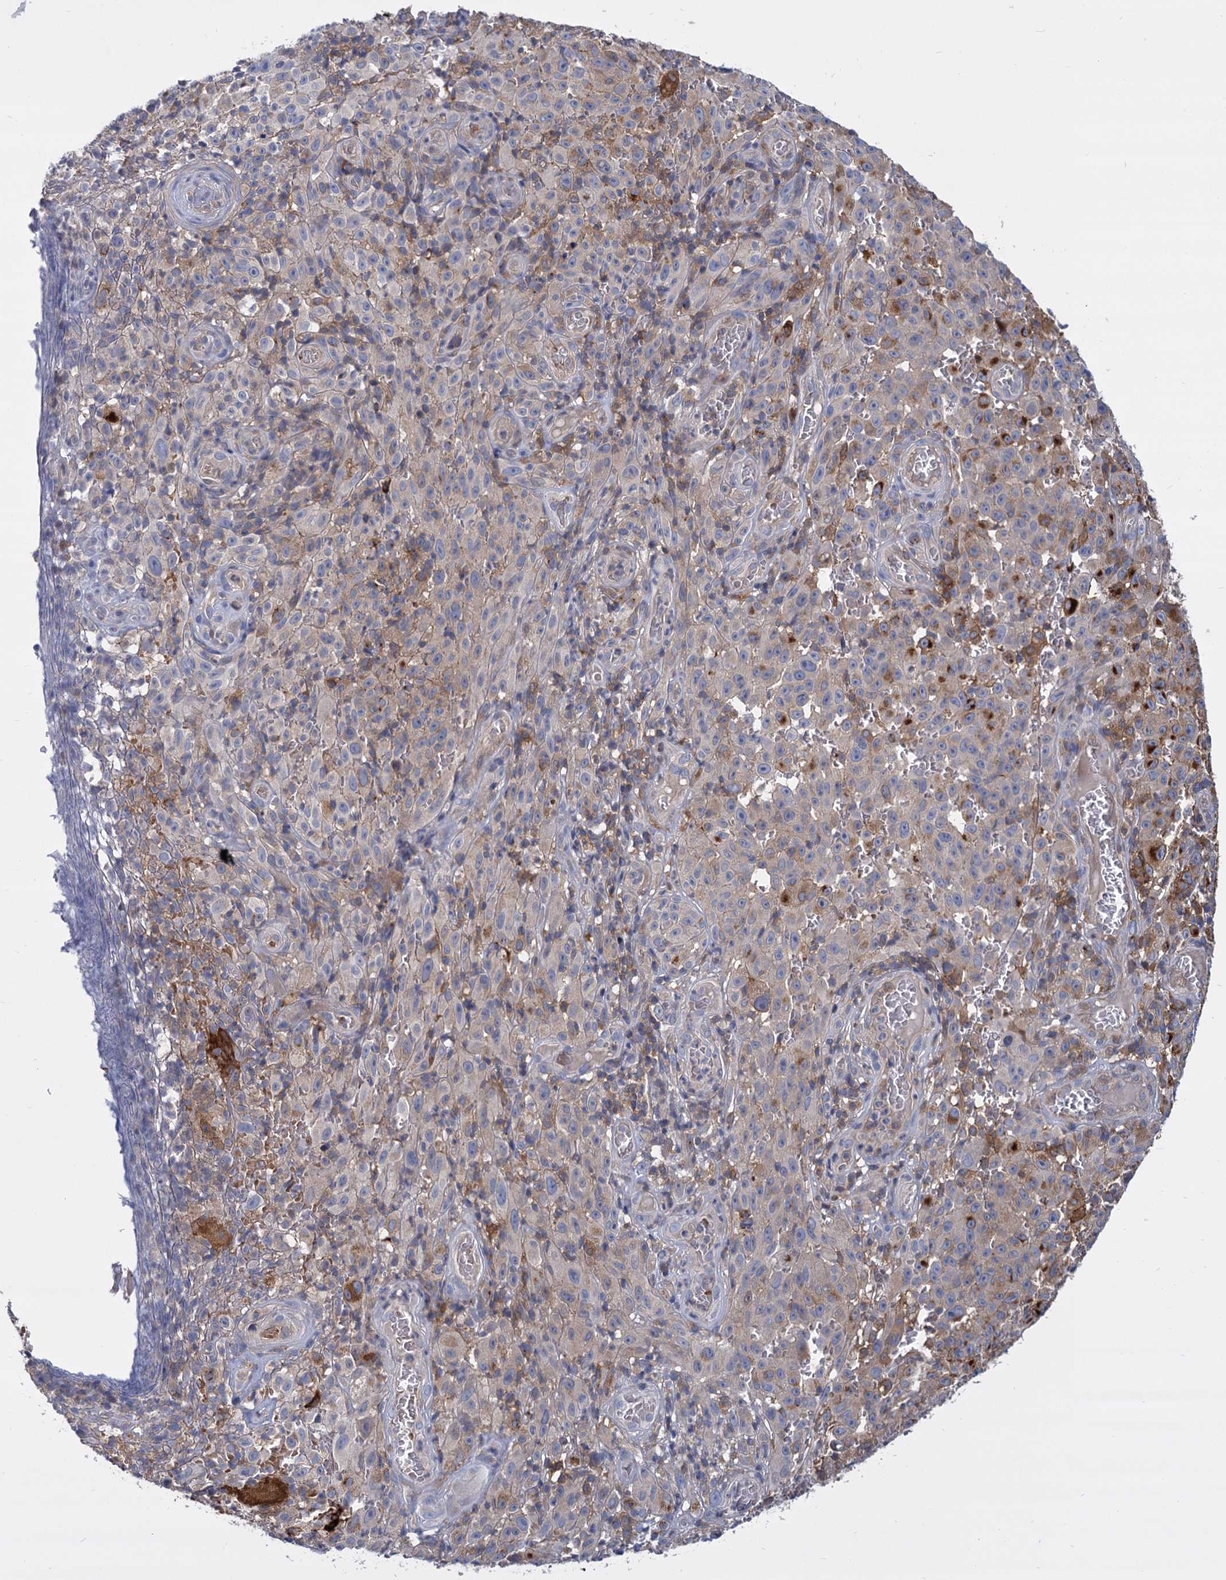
{"staining": {"intensity": "negative", "quantity": "none", "location": "none"}, "tissue": "melanoma", "cell_type": "Tumor cells", "image_type": "cancer", "snomed": [{"axis": "morphology", "description": "Malignant melanoma, NOS"}, {"axis": "topography", "description": "Skin"}], "caption": "DAB (3,3'-diaminobenzidine) immunohistochemical staining of melanoma displays no significant positivity in tumor cells.", "gene": "GCLC", "patient": {"sex": "female", "age": 82}}